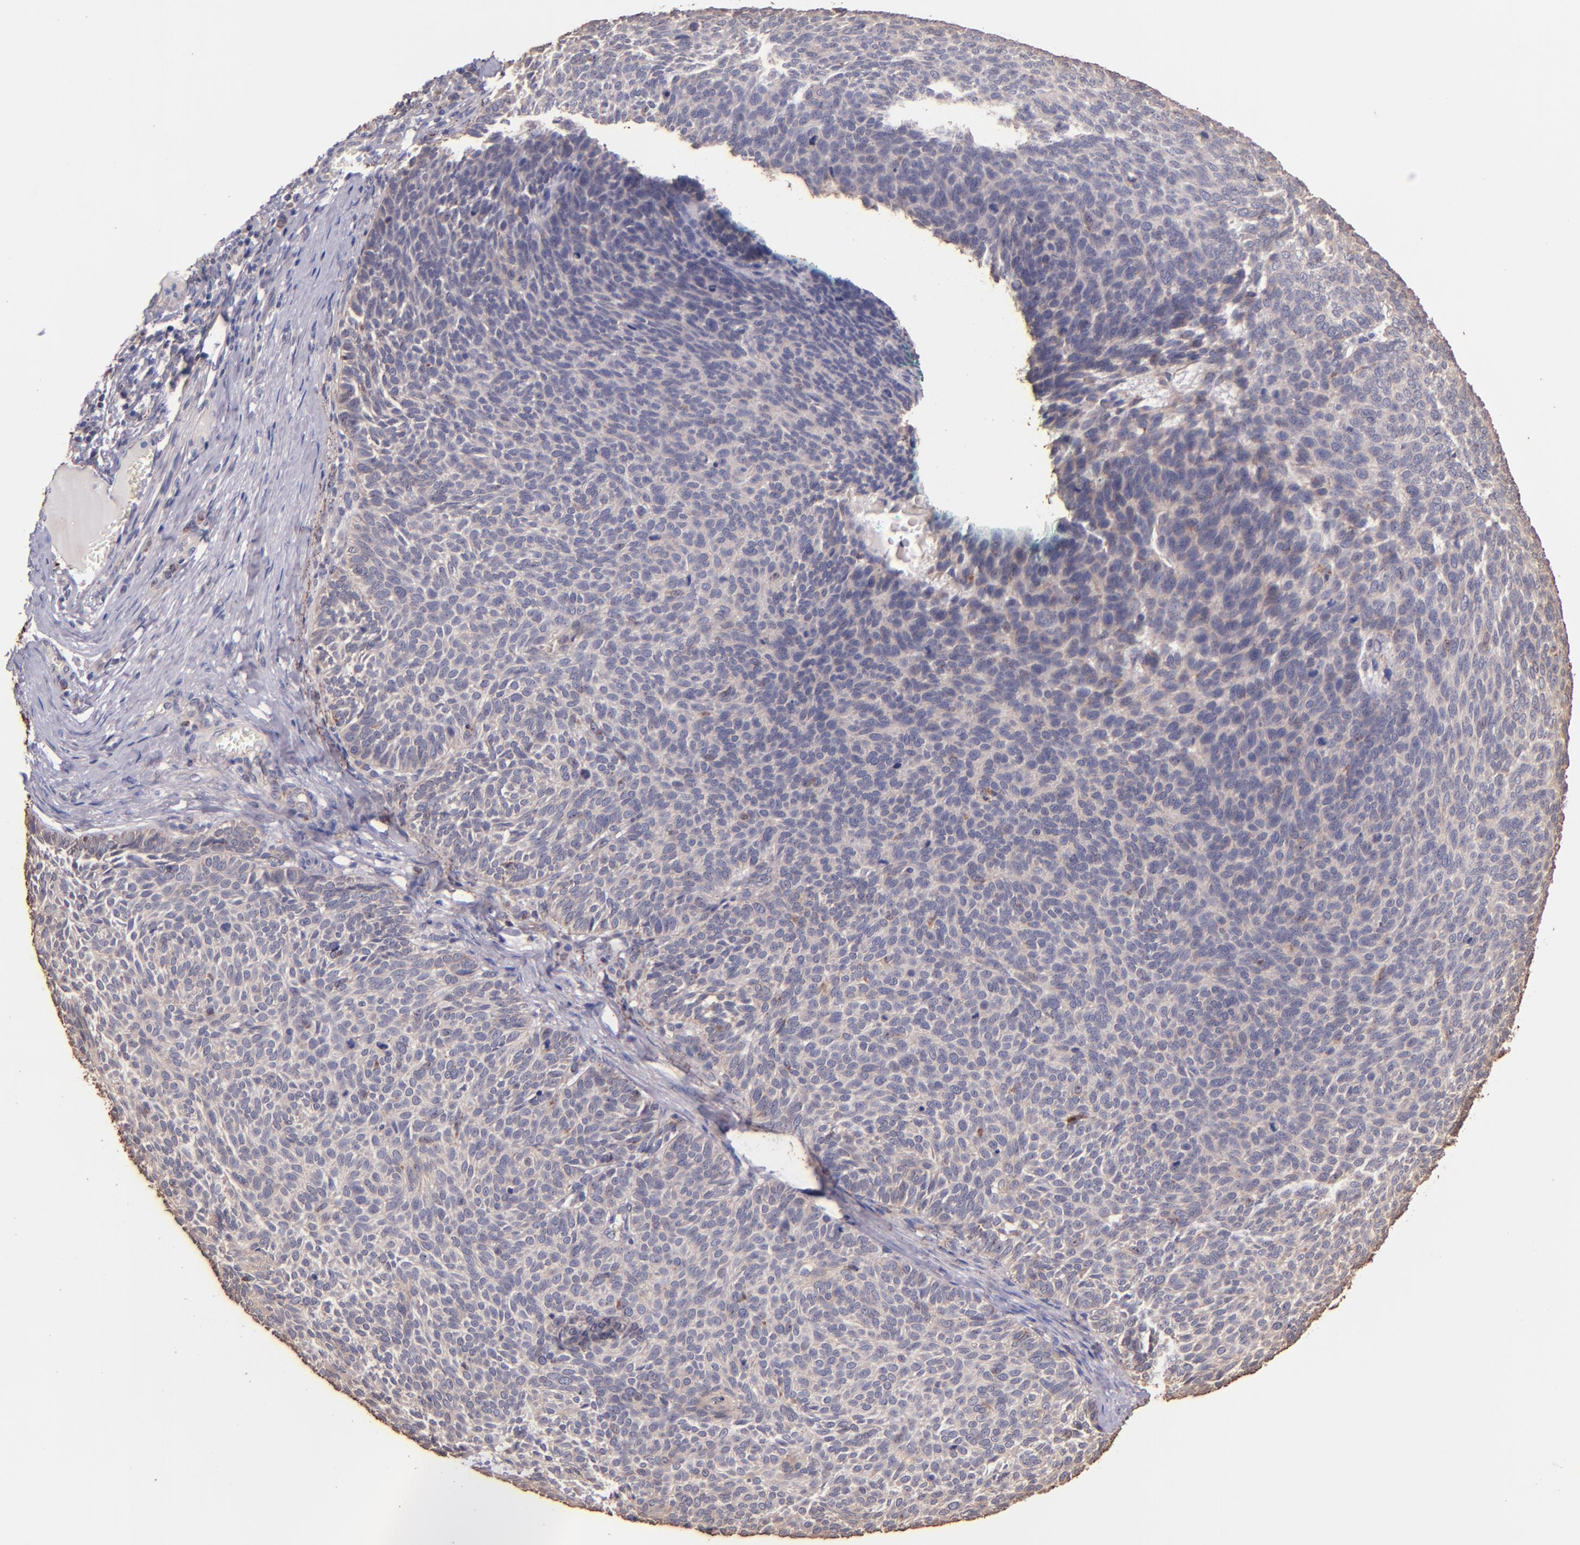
{"staining": {"intensity": "weak", "quantity": "<25%", "location": "cytoplasmic/membranous"}, "tissue": "skin cancer", "cell_type": "Tumor cells", "image_type": "cancer", "snomed": [{"axis": "morphology", "description": "Basal cell carcinoma"}, {"axis": "topography", "description": "Skin"}], "caption": "Immunohistochemistry of skin basal cell carcinoma exhibits no staining in tumor cells. The staining was performed using DAB (3,3'-diaminobenzidine) to visualize the protein expression in brown, while the nuclei were stained in blue with hematoxylin (Magnification: 20x).", "gene": "SHC1", "patient": {"sex": "male", "age": 63}}